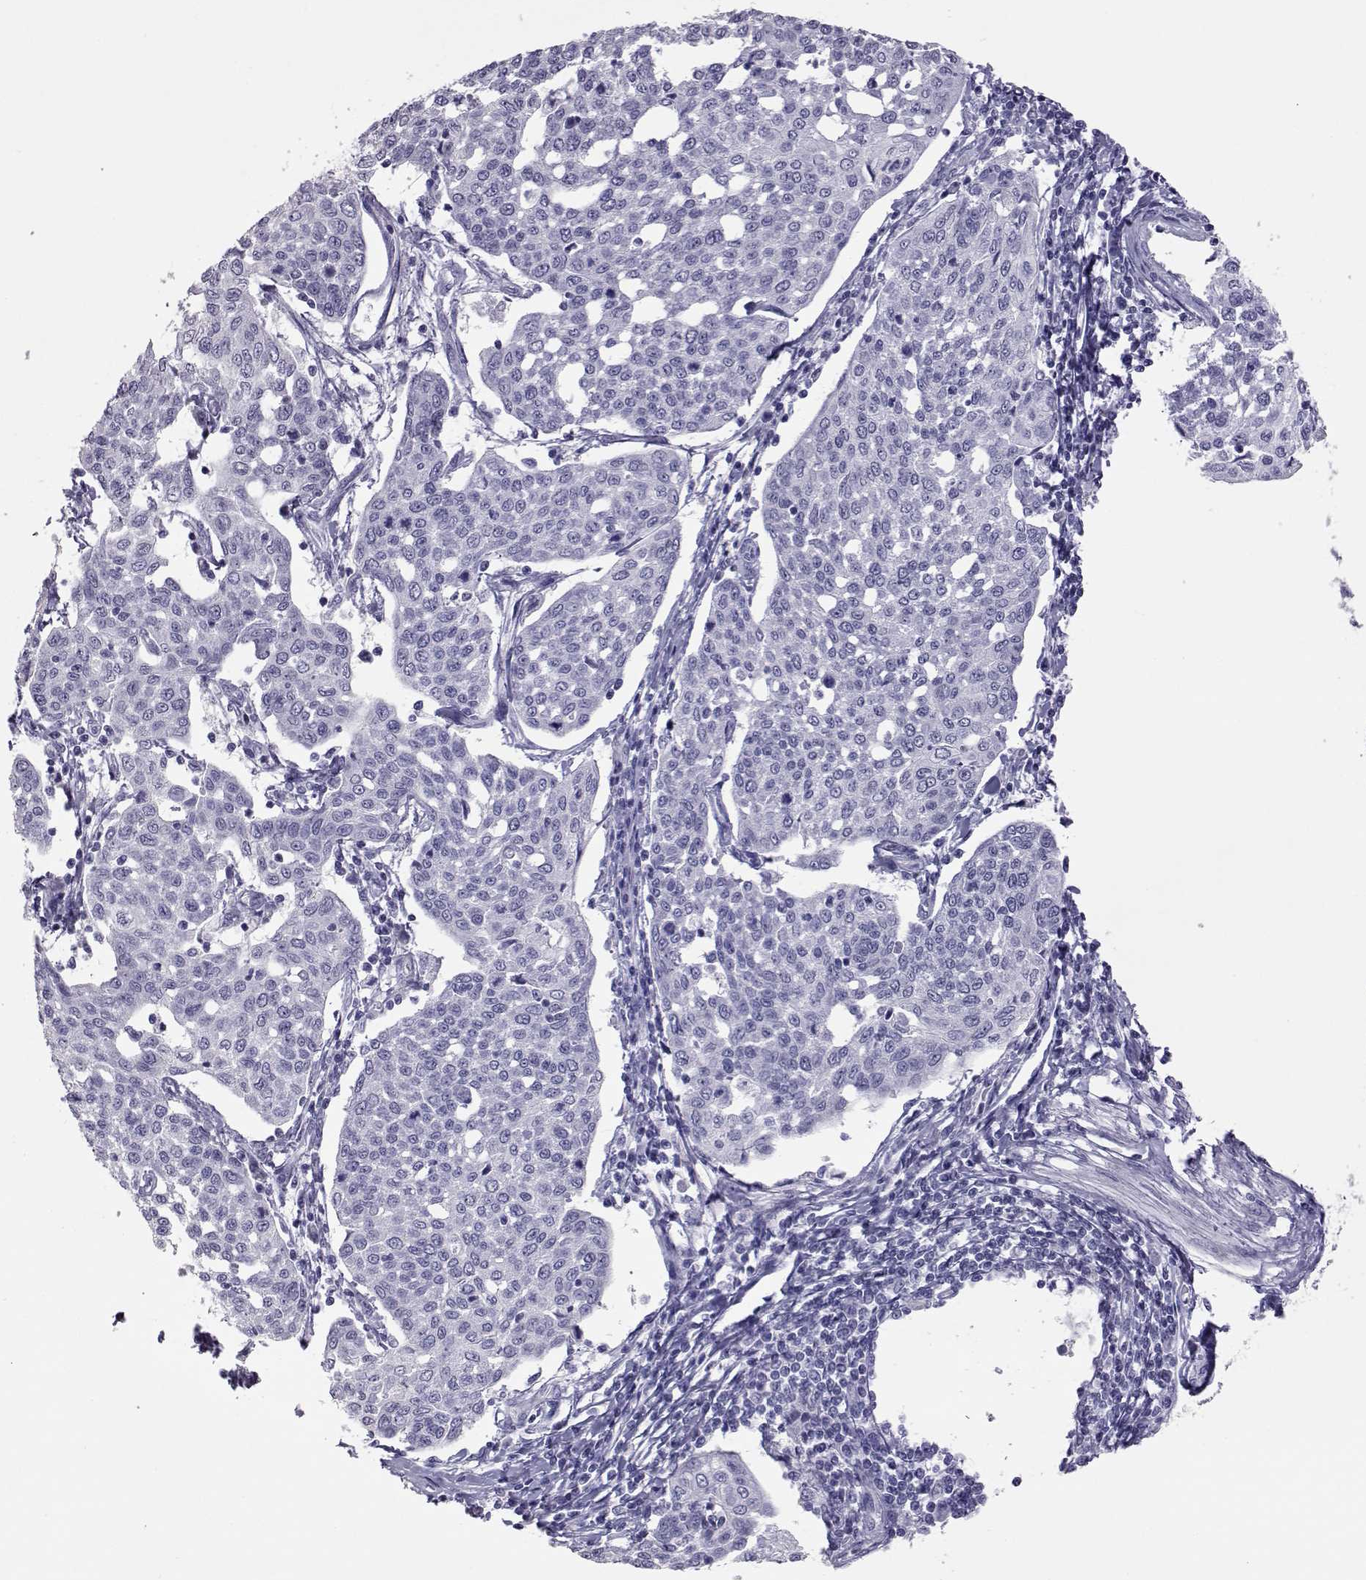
{"staining": {"intensity": "negative", "quantity": "none", "location": "none"}, "tissue": "cervical cancer", "cell_type": "Tumor cells", "image_type": "cancer", "snomed": [{"axis": "morphology", "description": "Squamous cell carcinoma, NOS"}, {"axis": "topography", "description": "Cervix"}], "caption": "DAB (3,3'-diaminobenzidine) immunohistochemical staining of human squamous cell carcinoma (cervical) exhibits no significant expression in tumor cells.", "gene": "PMCH", "patient": {"sex": "female", "age": 34}}